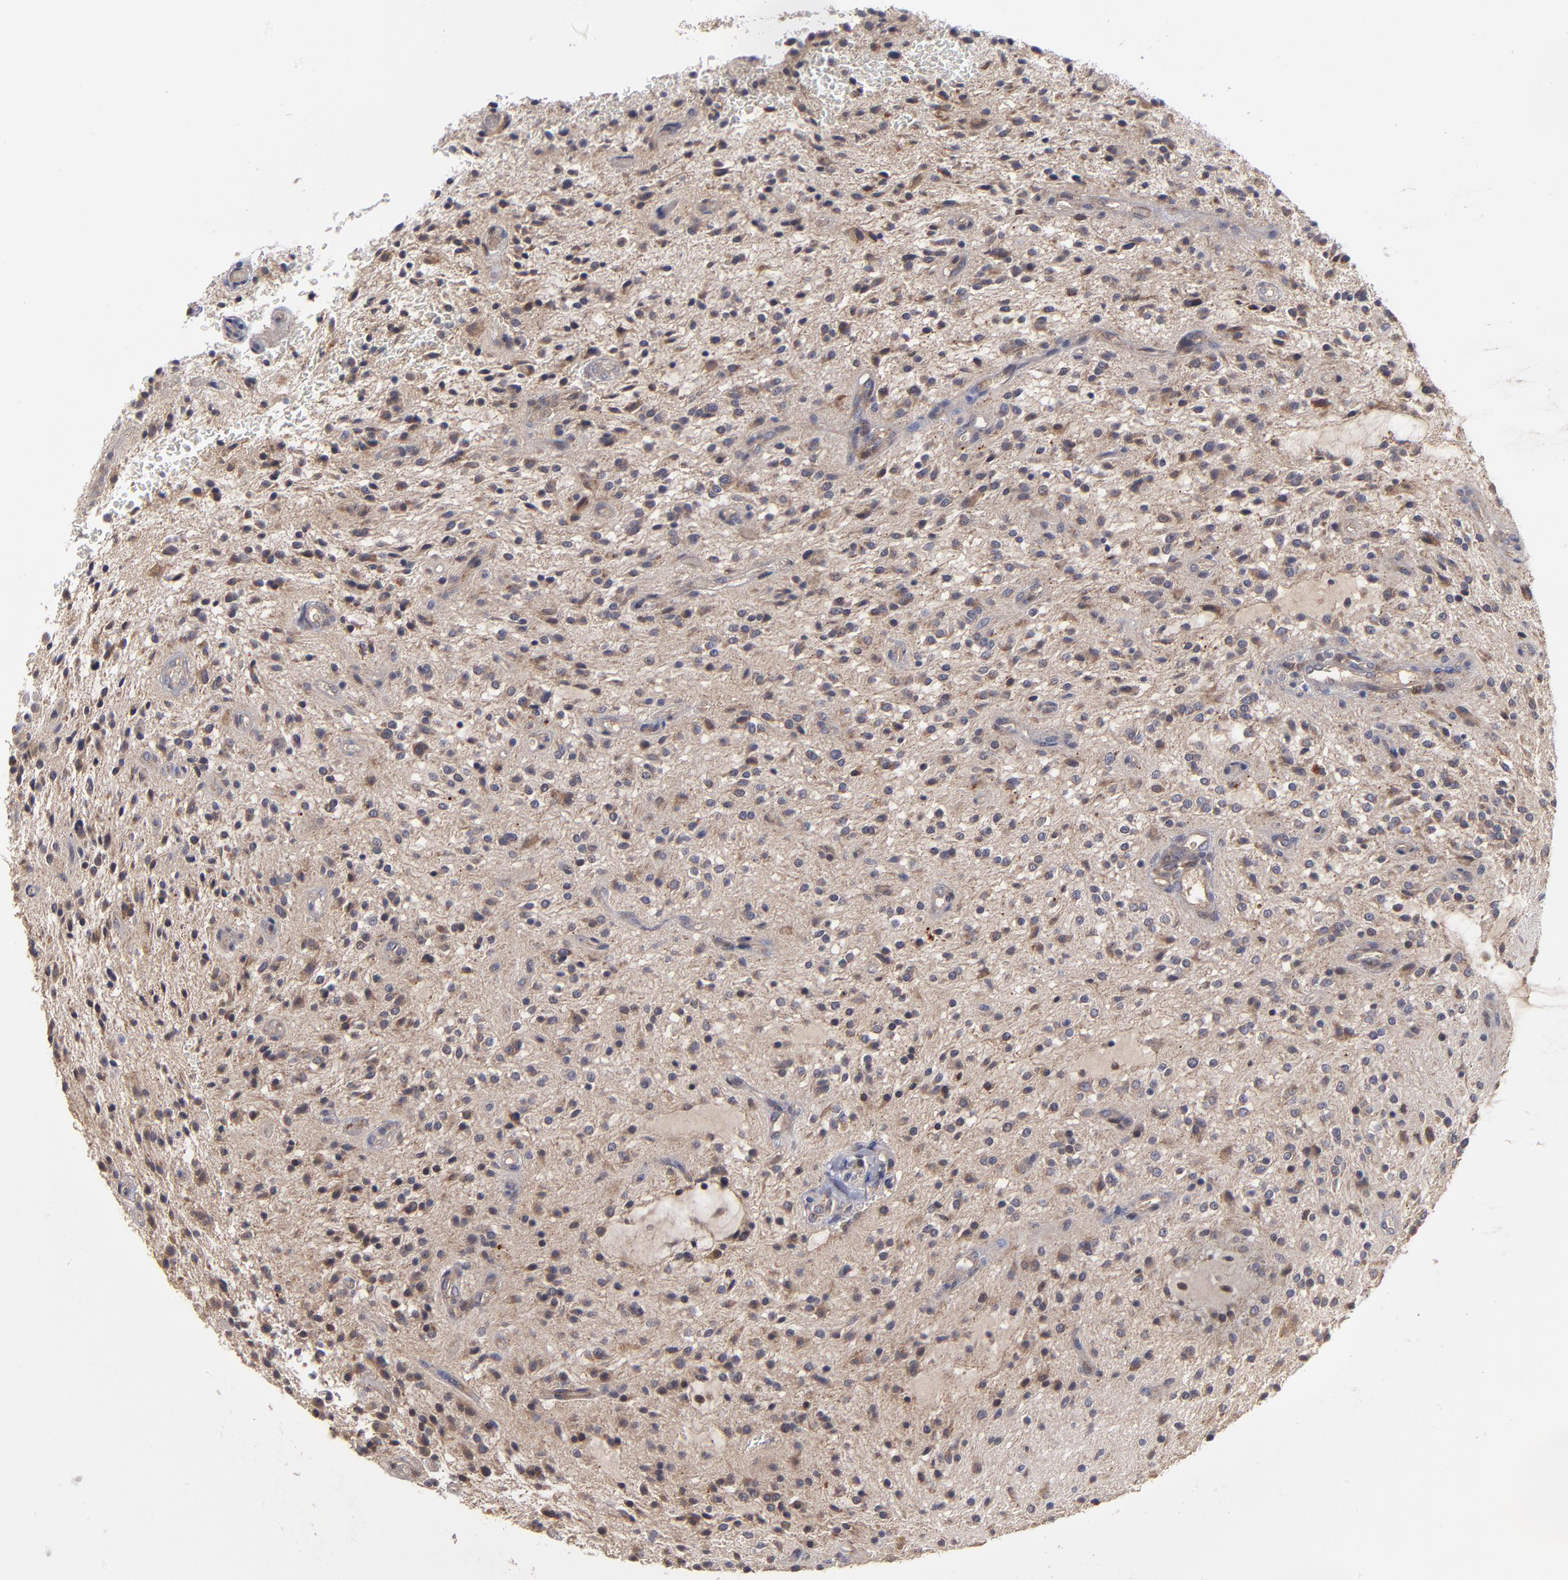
{"staining": {"intensity": "weak", "quantity": ">75%", "location": "cytoplasmic/membranous"}, "tissue": "glioma", "cell_type": "Tumor cells", "image_type": "cancer", "snomed": [{"axis": "morphology", "description": "Glioma, malignant, NOS"}, {"axis": "topography", "description": "Cerebellum"}], "caption": "An immunohistochemistry (IHC) histopathology image of tumor tissue is shown. Protein staining in brown labels weak cytoplasmic/membranous positivity in glioma within tumor cells.", "gene": "EXD2", "patient": {"sex": "female", "age": 10}}